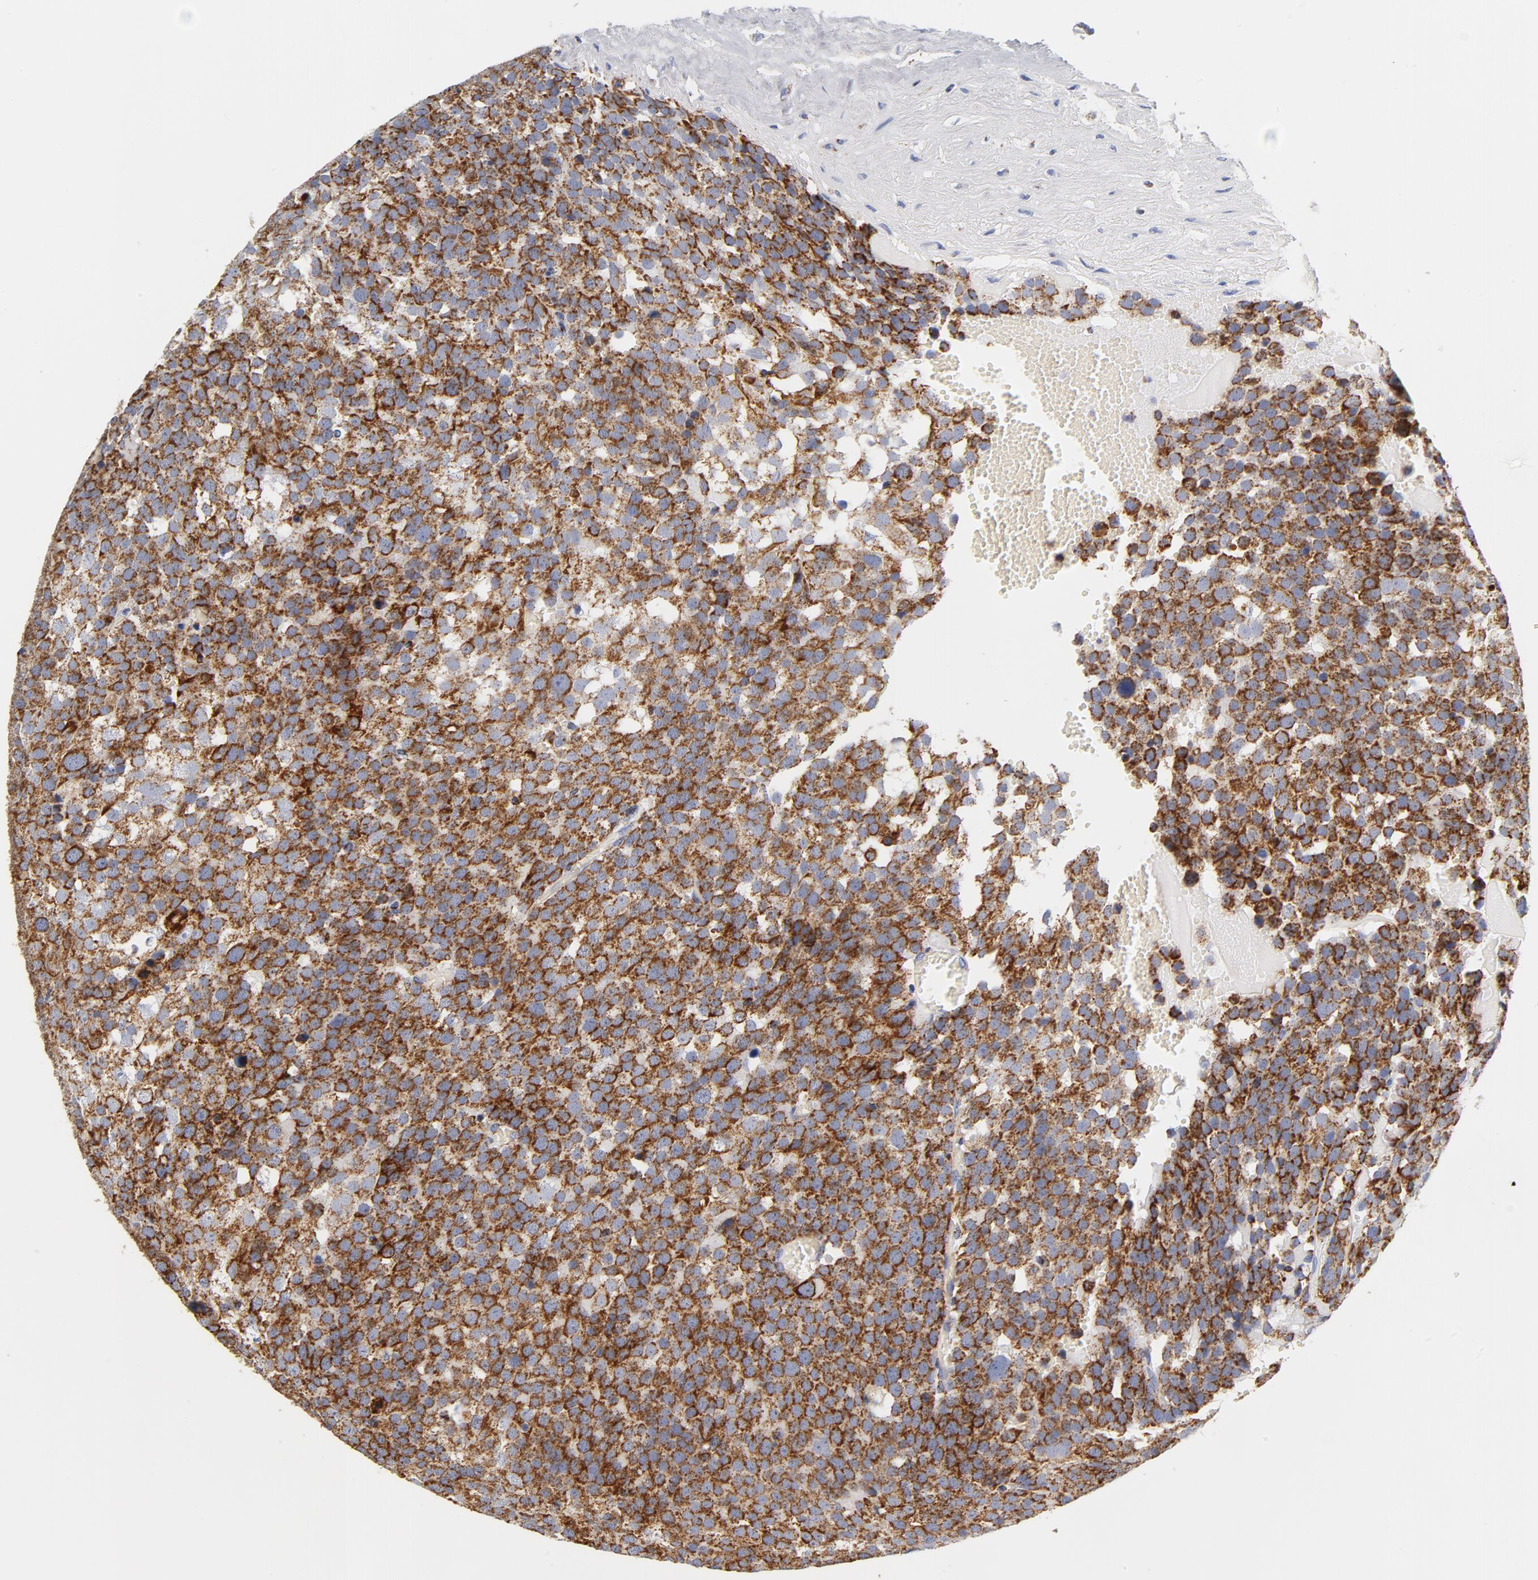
{"staining": {"intensity": "moderate", "quantity": ">75%", "location": "cytoplasmic/membranous"}, "tissue": "testis cancer", "cell_type": "Tumor cells", "image_type": "cancer", "snomed": [{"axis": "morphology", "description": "Seminoma, NOS"}, {"axis": "topography", "description": "Testis"}], "caption": "Moderate cytoplasmic/membranous staining for a protein is present in about >75% of tumor cells of testis cancer (seminoma) using immunohistochemistry.", "gene": "ECHS1", "patient": {"sex": "male", "age": 71}}